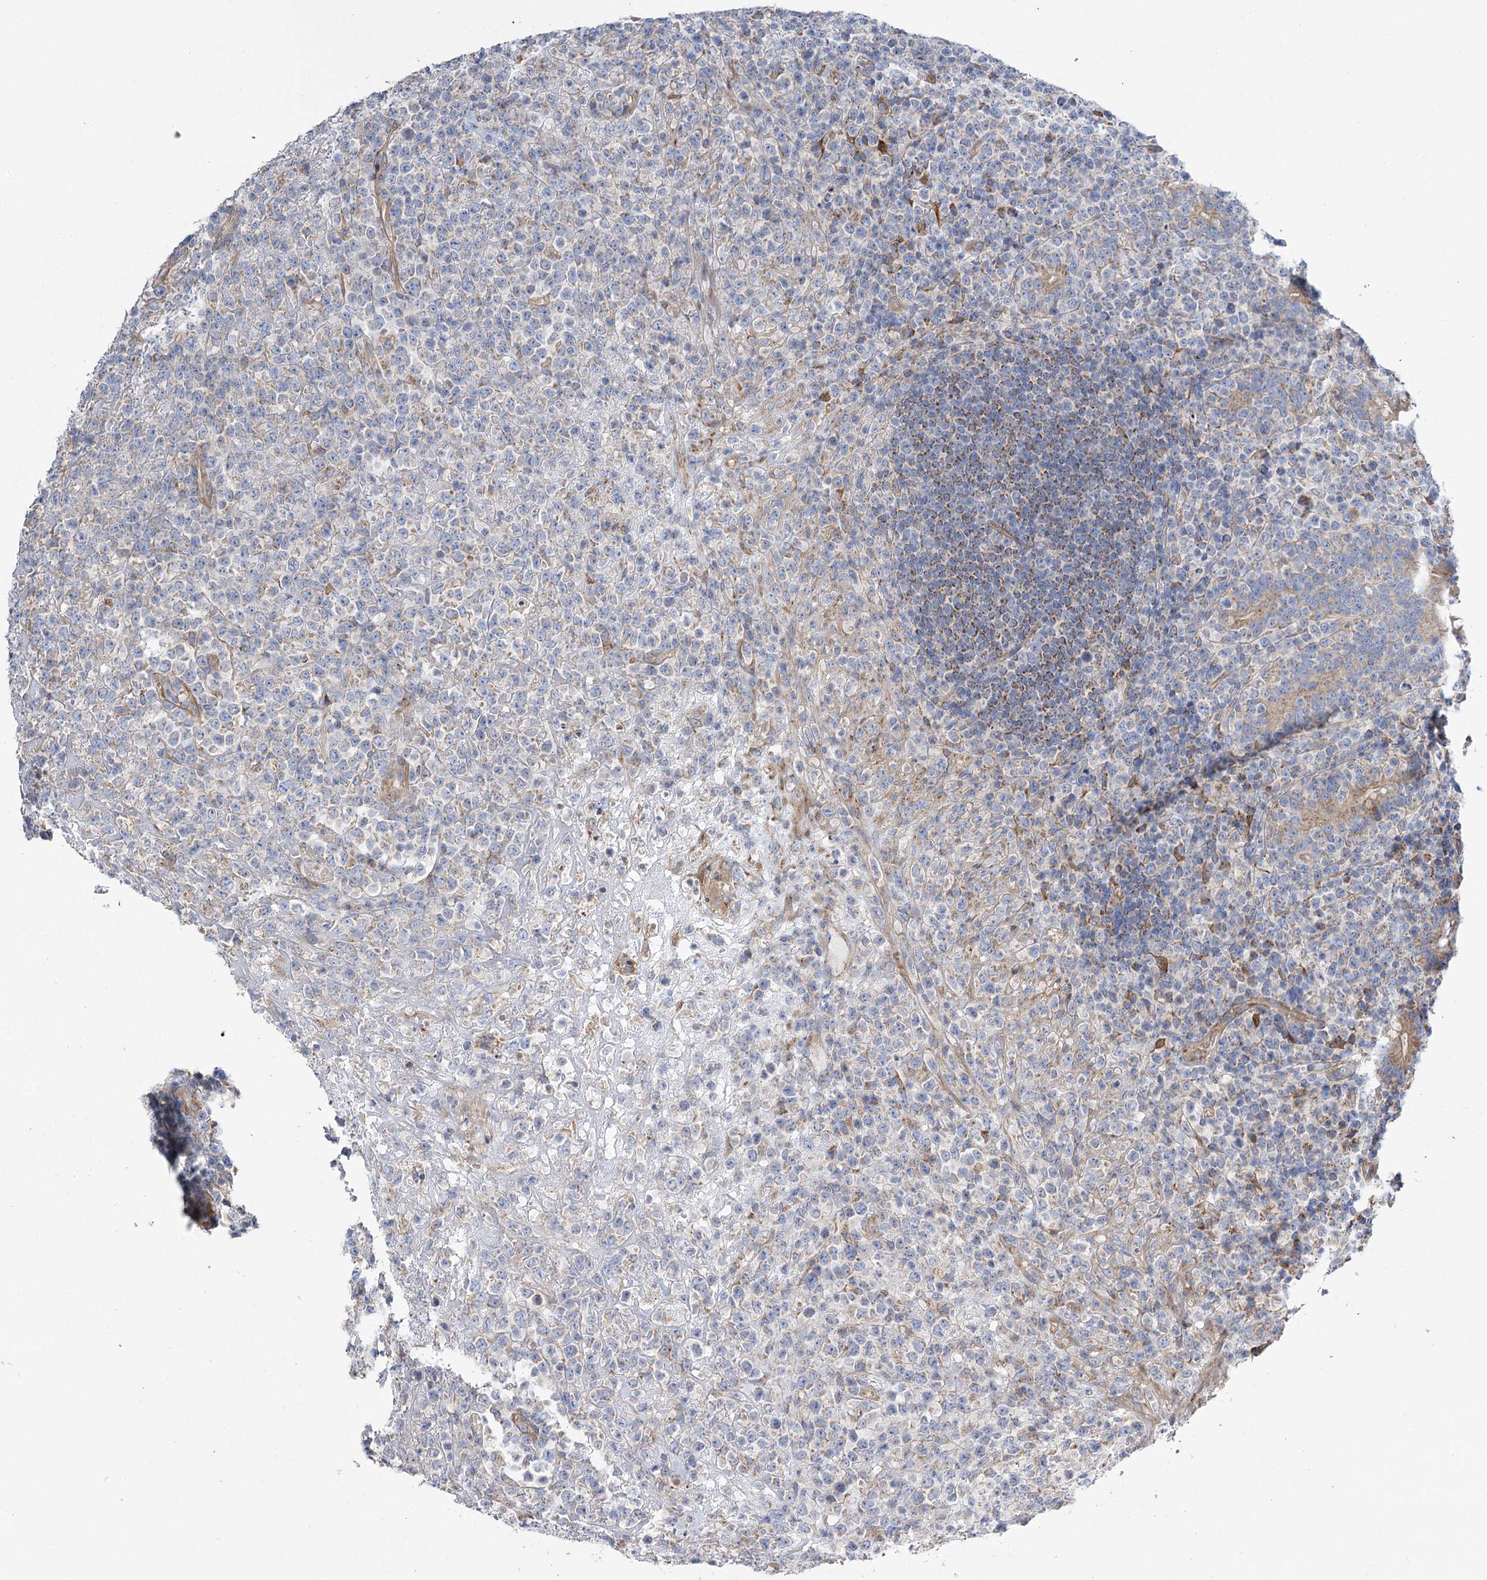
{"staining": {"intensity": "negative", "quantity": "none", "location": "none"}, "tissue": "lymphoma", "cell_type": "Tumor cells", "image_type": "cancer", "snomed": [{"axis": "morphology", "description": "Malignant lymphoma, non-Hodgkin's type, High grade"}, {"axis": "topography", "description": "Colon"}], "caption": "Immunohistochemistry (IHC) image of neoplastic tissue: human malignant lymphoma, non-Hodgkin's type (high-grade) stained with DAB demonstrates no significant protein staining in tumor cells.", "gene": "RMDN2", "patient": {"sex": "female", "age": 53}}